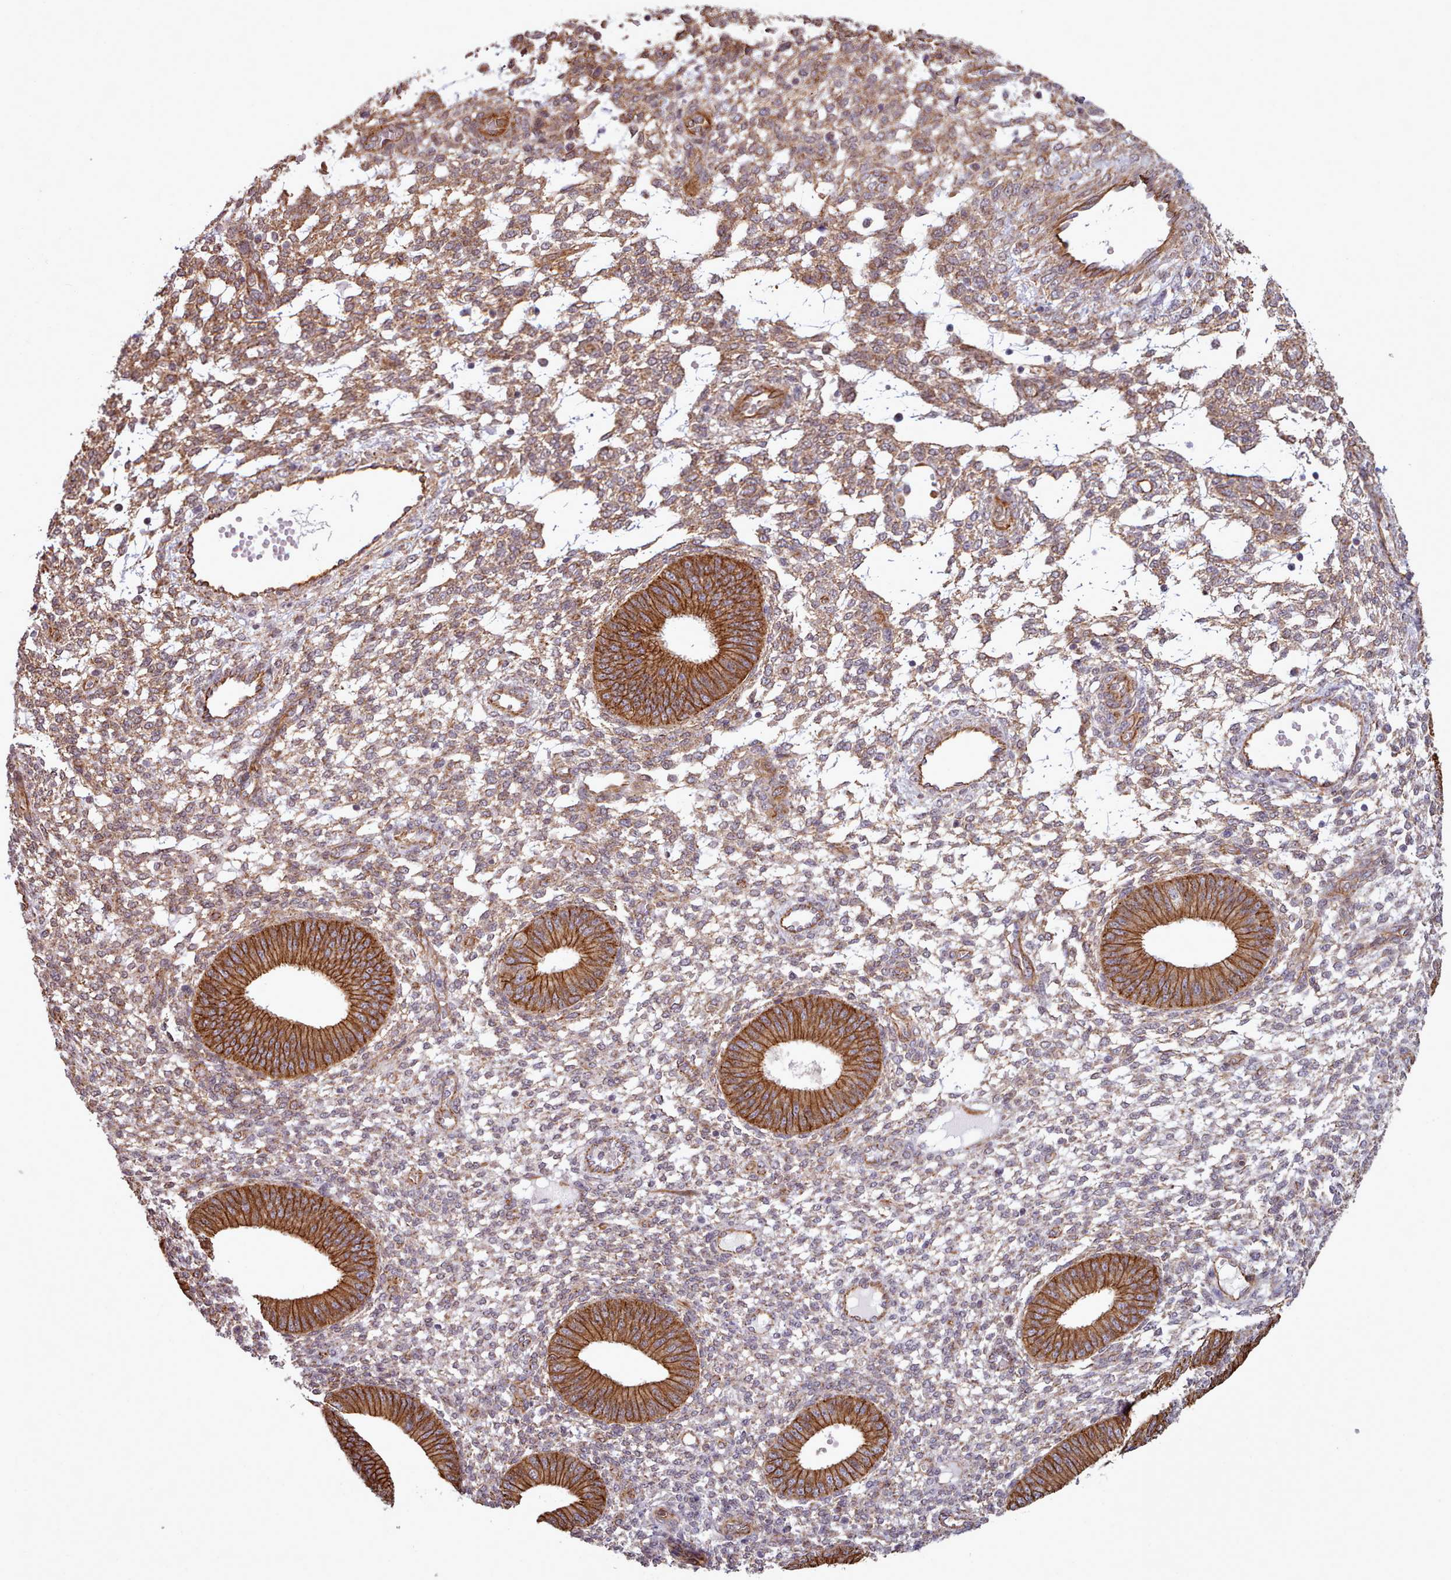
{"staining": {"intensity": "moderate", "quantity": "25%-75%", "location": "cytoplasmic/membranous"}, "tissue": "endometrium", "cell_type": "Cells in endometrial stroma", "image_type": "normal", "snomed": [{"axis": "morphology", "description": "Normal tissue, NOS"}, {"axis": "topography", "description": "Endometrium"}], "caption": "A medium amount of moderate cytoplasmic/membranous expression is seen in approximately 25%-75% of cells in endometrial stroma in benign endometrium. Nuclei are stained in blue.", "gene": "MRPL46", "patient": {"sex": "female", "age": 49}}